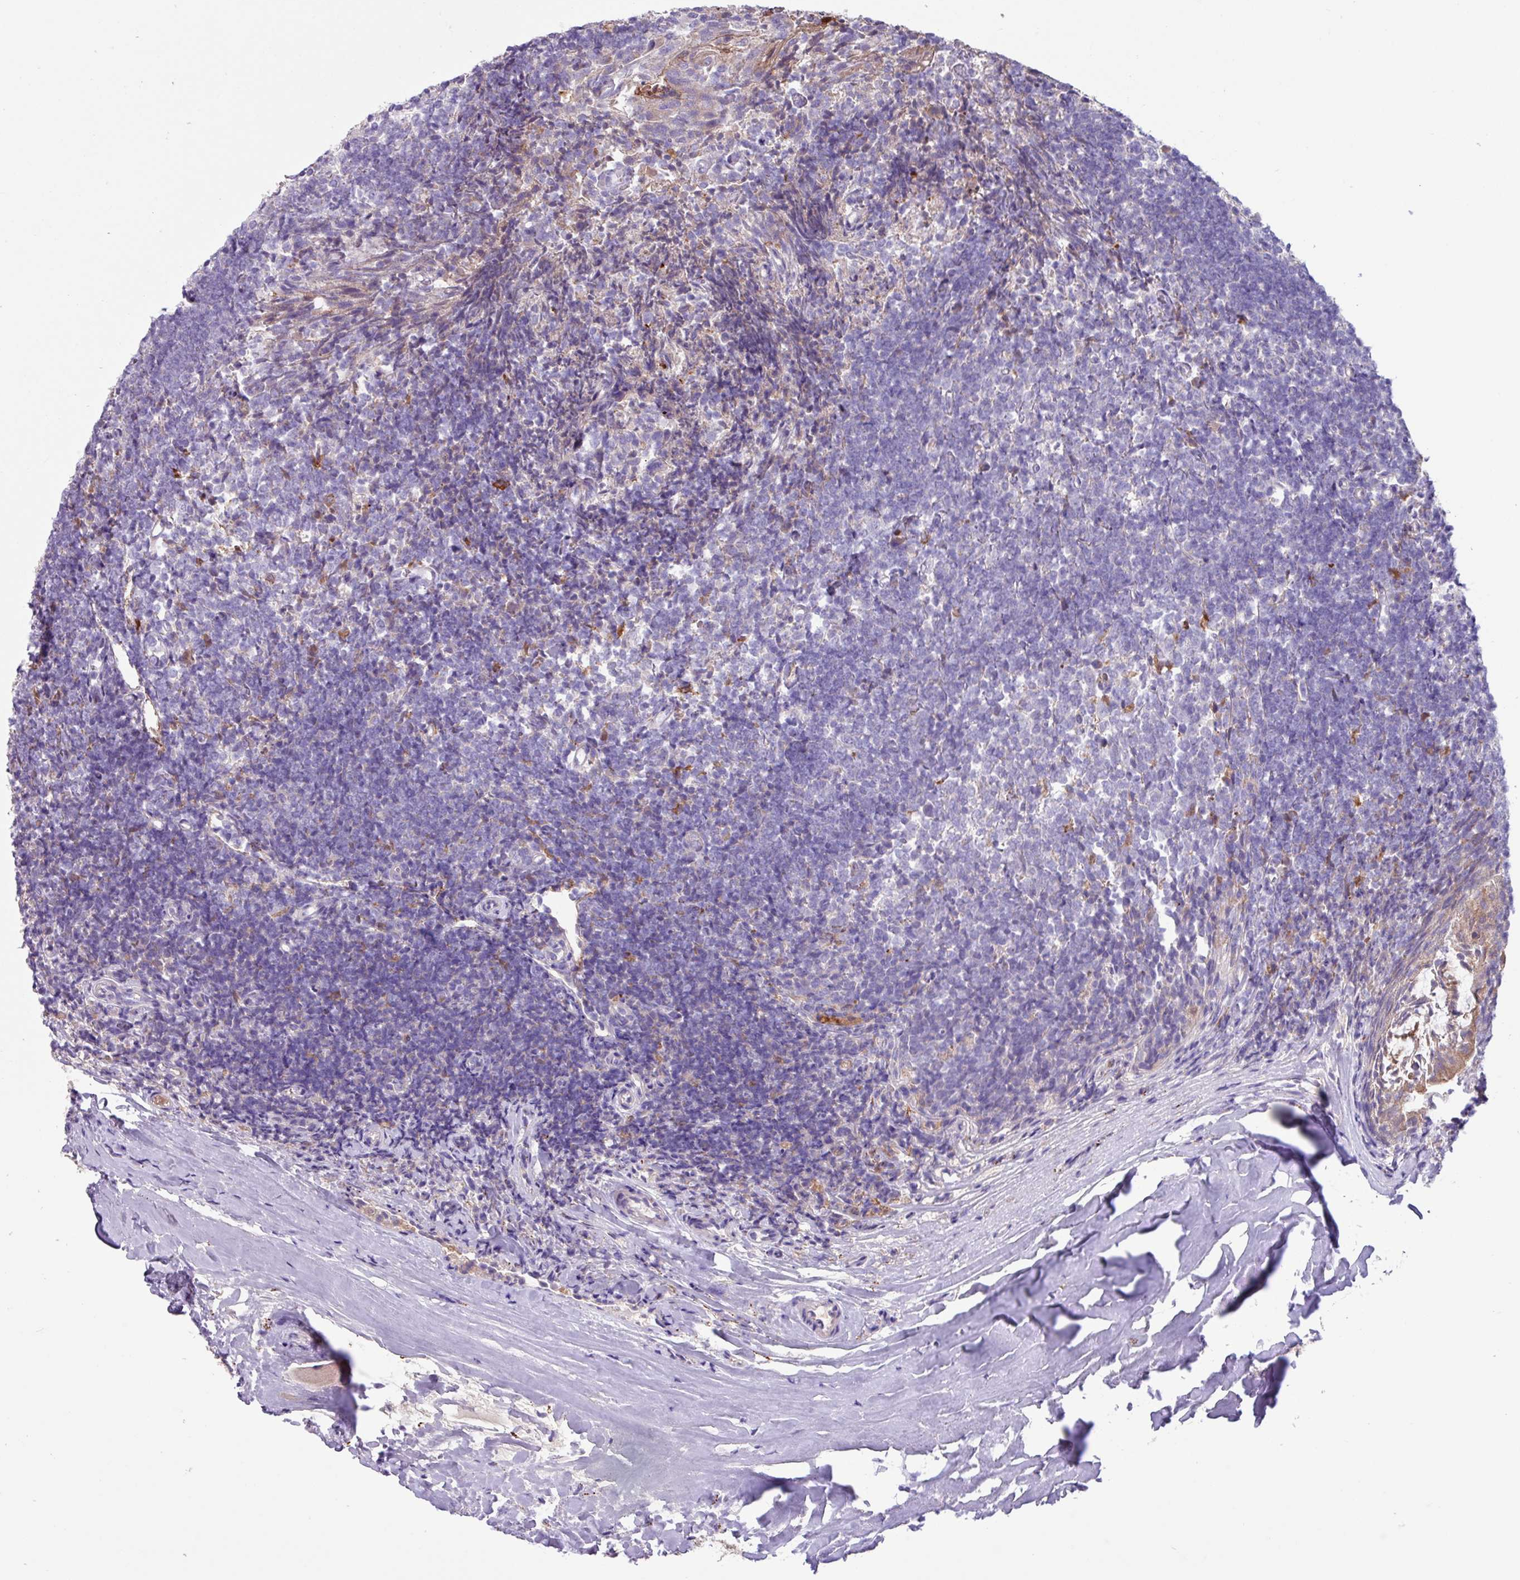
{"staining": {"intensity": "negative", "quantity": "none", "location": "none"}, "tissue": "tonsil", "cell_type": "Germinal center cells", "image_type": "normal", "snomed": [{"axis": "morphology", "description": "Normal tissue, NOS"}, {"axis": "topography", "description": "Tonsil"}], "caption": "Immunohistochemistry (IHC) of unremarkable tonsil demonstrates no expression in germinal center cells. The staining is performed using DAB (3,3'-diaminobenzidine) brown chromogen with nuclei counter-stained in using hematoxylin.", "gene": "IQCJ", "patient": {"sex": "female", "age": 10}}